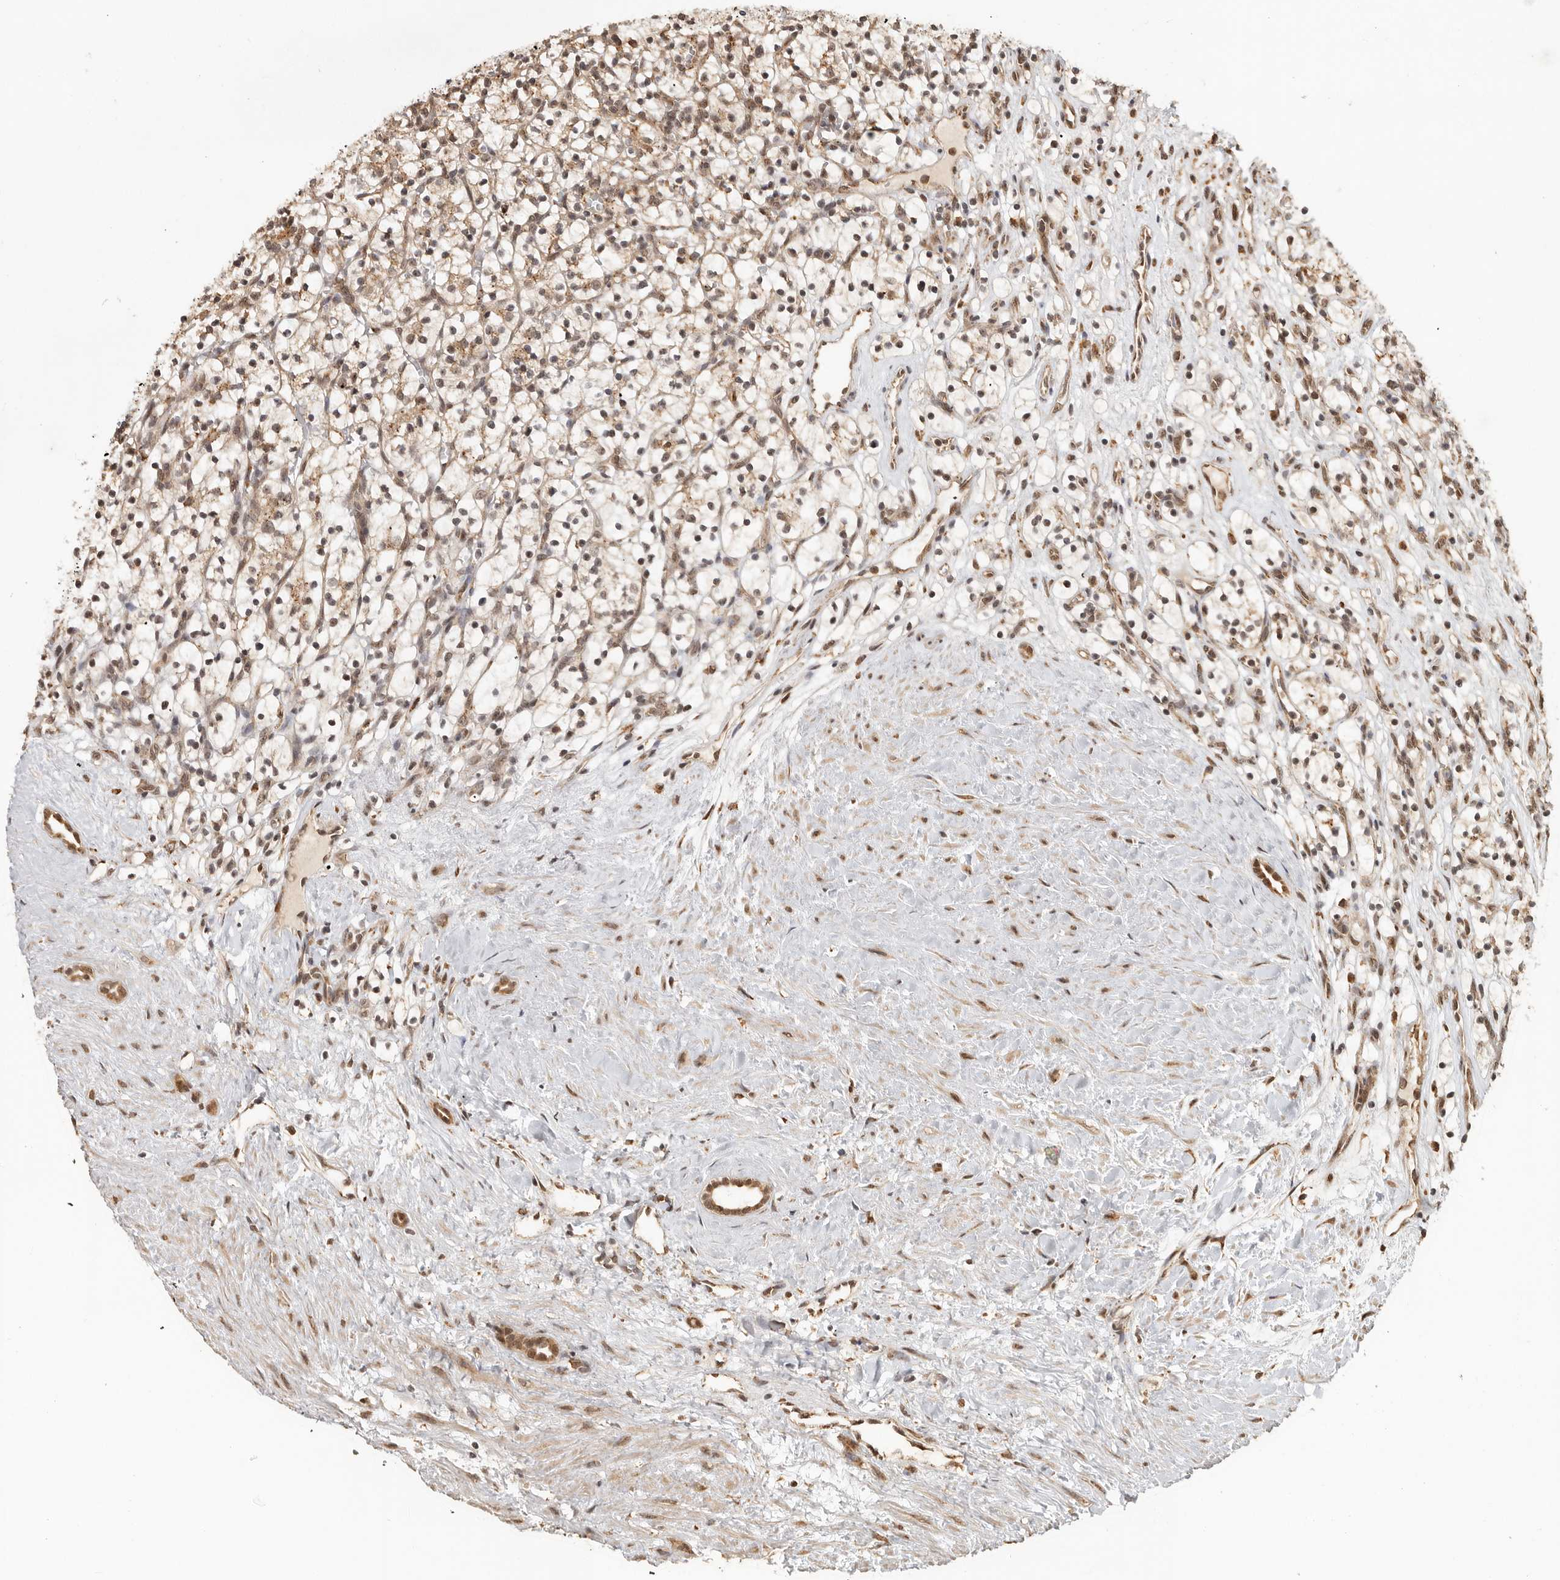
{"staining": {"intensity": "weak", "quantity": "<25%", "location": "cytoplasmic/membranous"}, "tissue": "renal cancer", "cell_type": "Tumor cells", "image_type": "cancer", "snomed": [{"axis": "morphology", "description": "Adenocarcinoma, NOS"}, {"axis": "topography", "description": "Kidney"}], "caption": "This is an IHC micrograph of renal adenocarcinoma. There is no expression in tumor cells.", "gene": "ZNF83", "patient": {"sex": "female", "age": 57}}